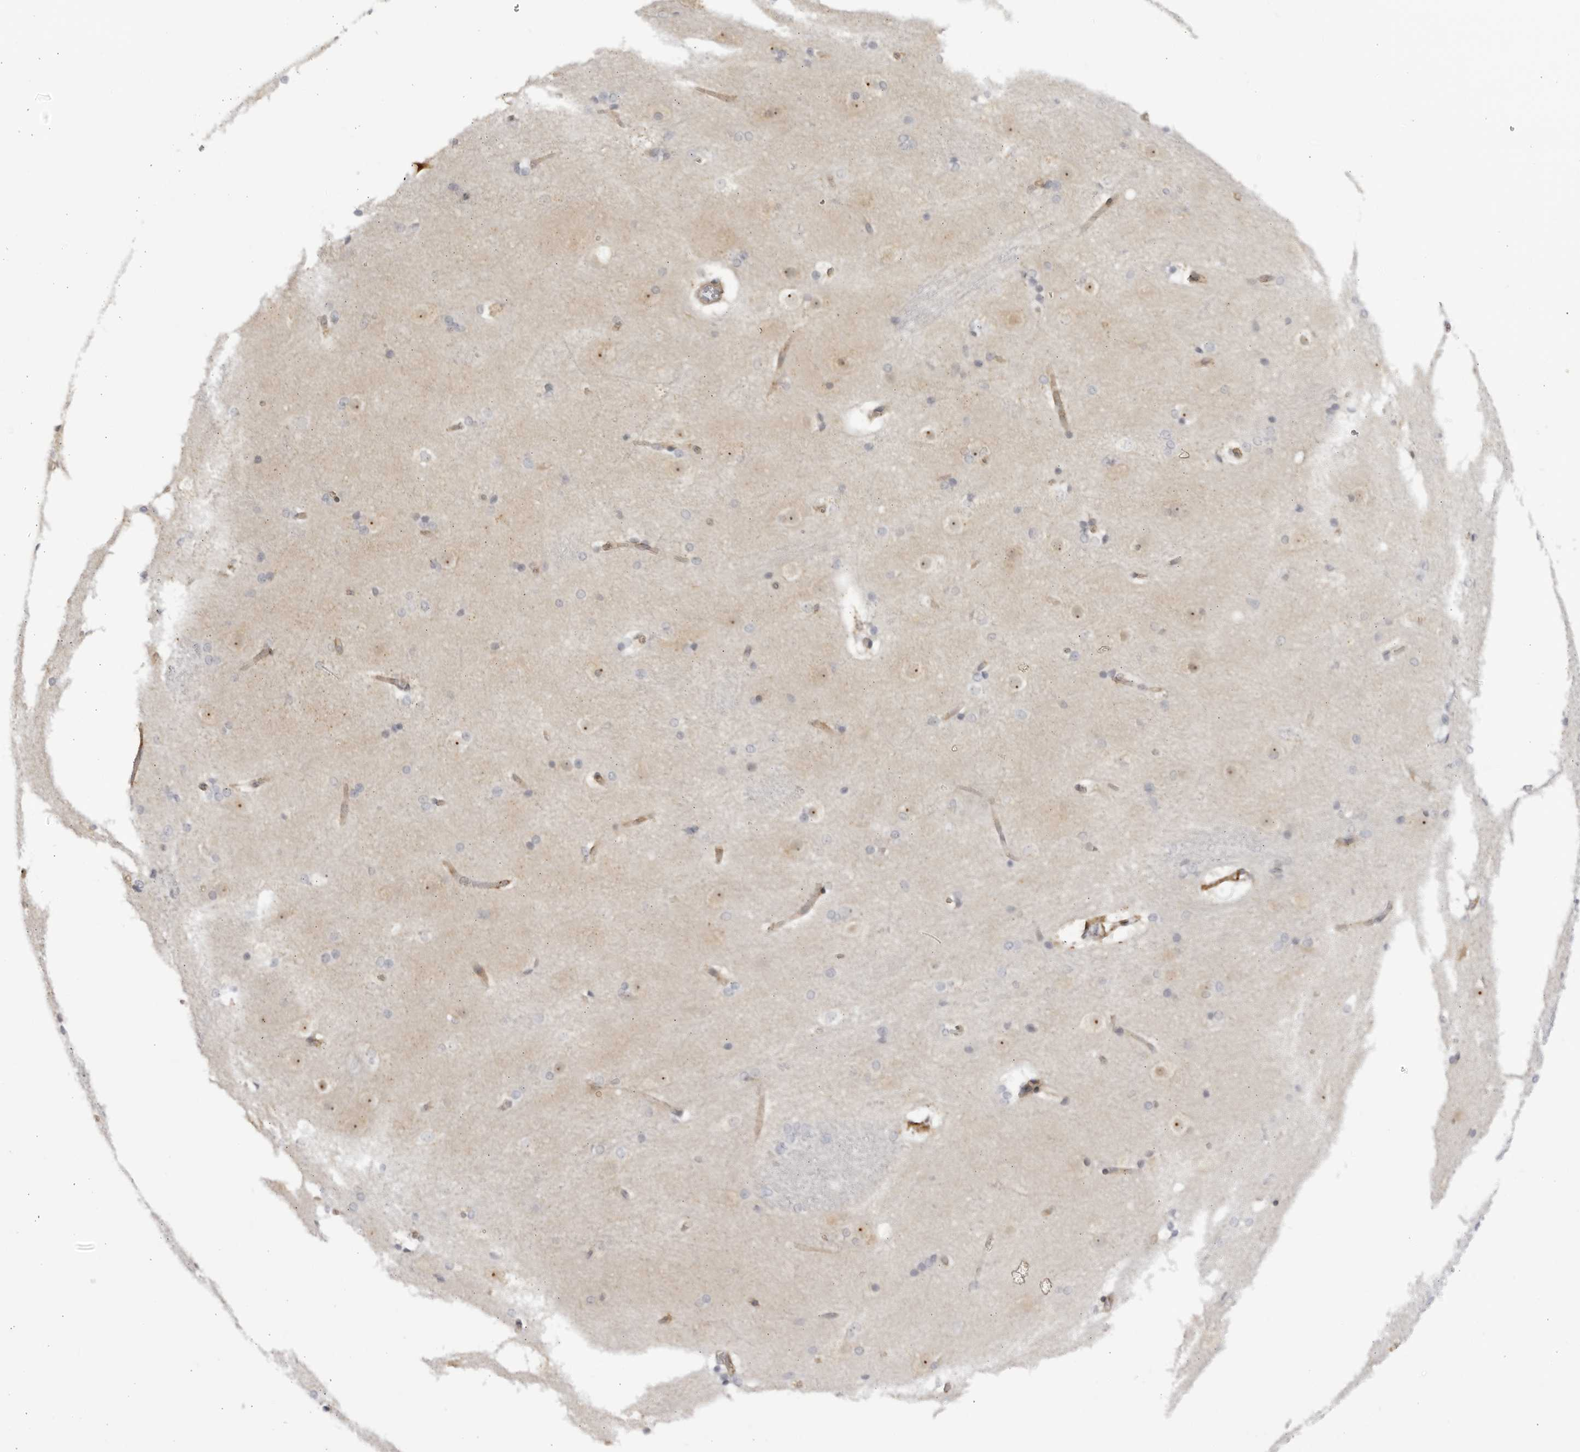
{"staining": {"intensity": "negative", "quantity": "none", "location": "none"}, "tissue": "caudate", "cell_type": "Glial cells", "image_type": "normal", "snomed": [{"axis": "morphology", "description": "Normal tissue, NOS"}, {"axis": "topography", "description": "Lateral ventricle wall"}], "caption": "This is an immunohistochemistry histopathology image of benign human caudate. There is no positivity in glial cells.", "gene": "CNBD1", "patient": {"sex": "female", "age": 19}}